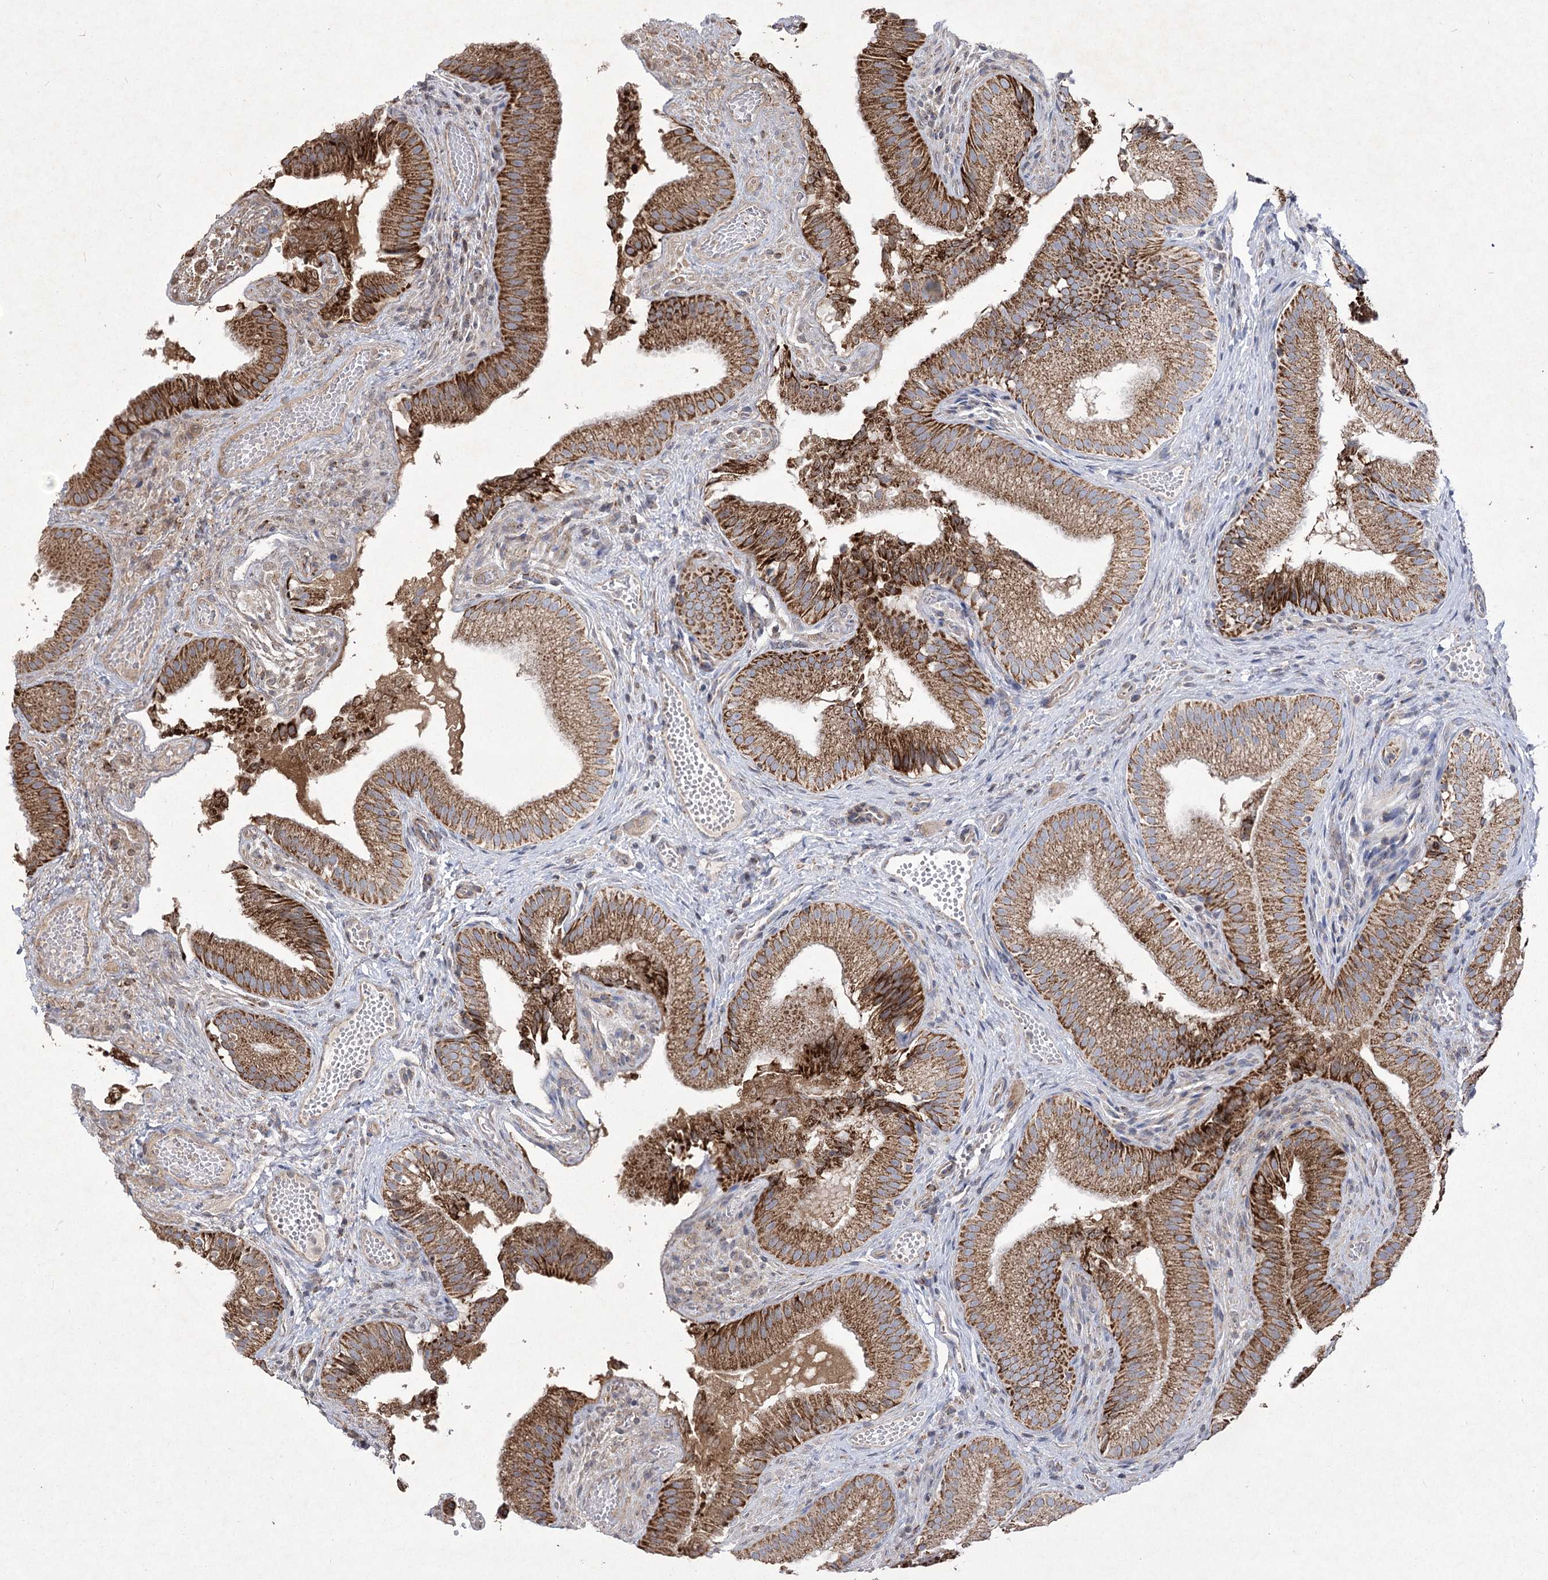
{"staining": {"intensity": "strong", "quantity": ">75%", "location": "cytoplasmic/membranous"}, "tissue": "gallbladder", "cell_type": "Glandular cells", "image_type": "normal", "snomed": [{"axis": "morphology", "description": "Normal tissue, NOS"}, {"axis": "topography", "description": "Gallbladder"}], "caption": "This photomicrograph demonstrates immunohistochemistry staining of benign gallbladder, with high strong cytoplasmic/membranous staining in about >75% of glandular cells.", "gene": "PDHB", "patient": {"sex": "female", "age": 30}}